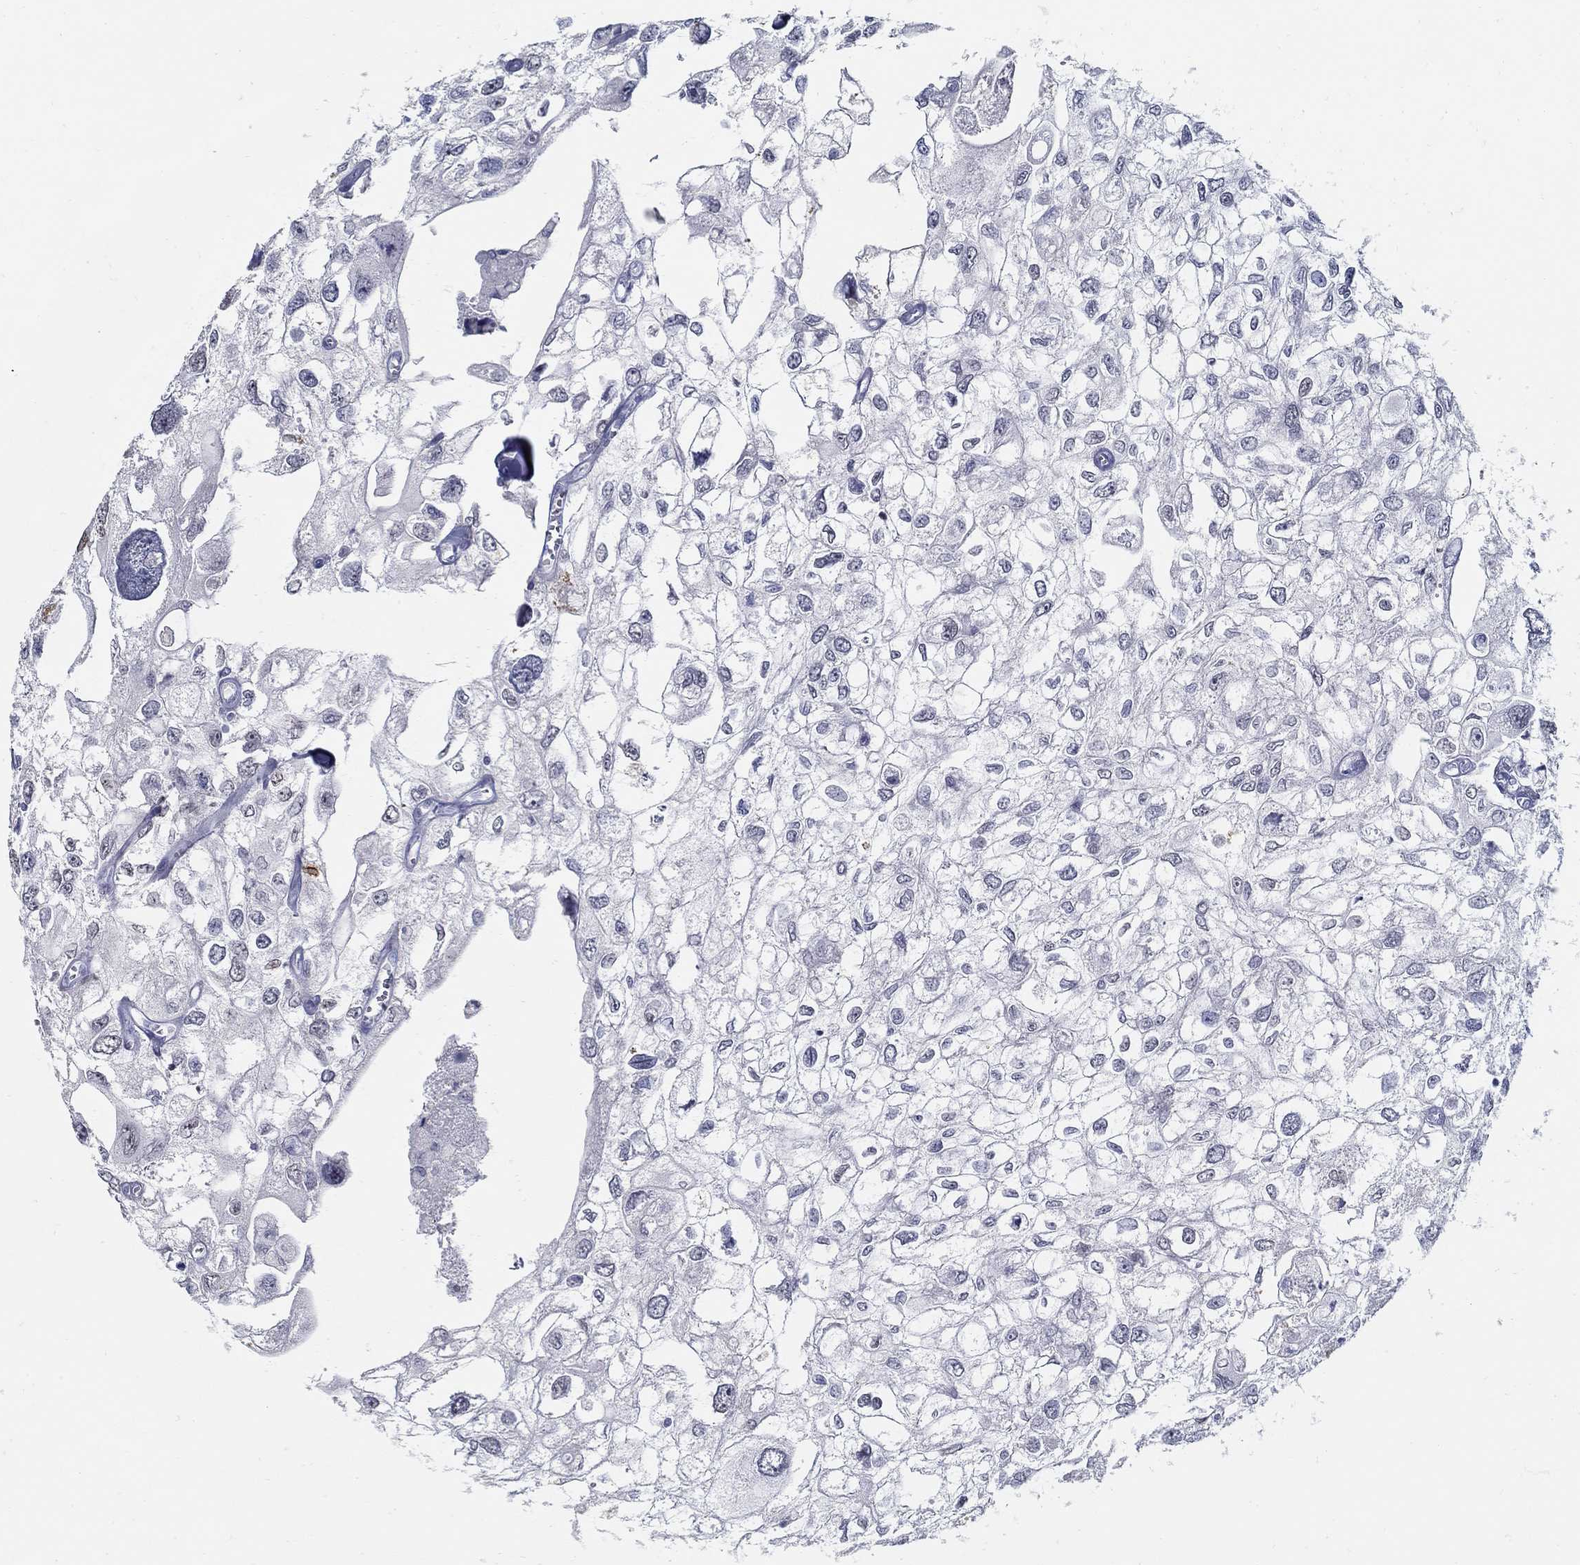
{"staining": {"intensity": "negative", "quantity": "none", "location": "none"}, "tissue": "urothelial cancer", "cell_type": "Tumor cells", "image_type": "cancer", "snomed": [{"axis": "morphology", "description": "Urothelial carcinoma, High grade"}, {"axis": "topography", "description": "Urinary bladder"}], "caption": "DAB (3,3'-diaminobenzidine) immunohistochemical staining of urothelial cancer exhibits no significant expression in tumor cells. (Stains: DAB immunohistochemistry with hematoxylin counter stain, Microscopy: brightfield microscopy at high magnification).", "gene": "USP29", "patient": {"sex": "male", "age": 59}}